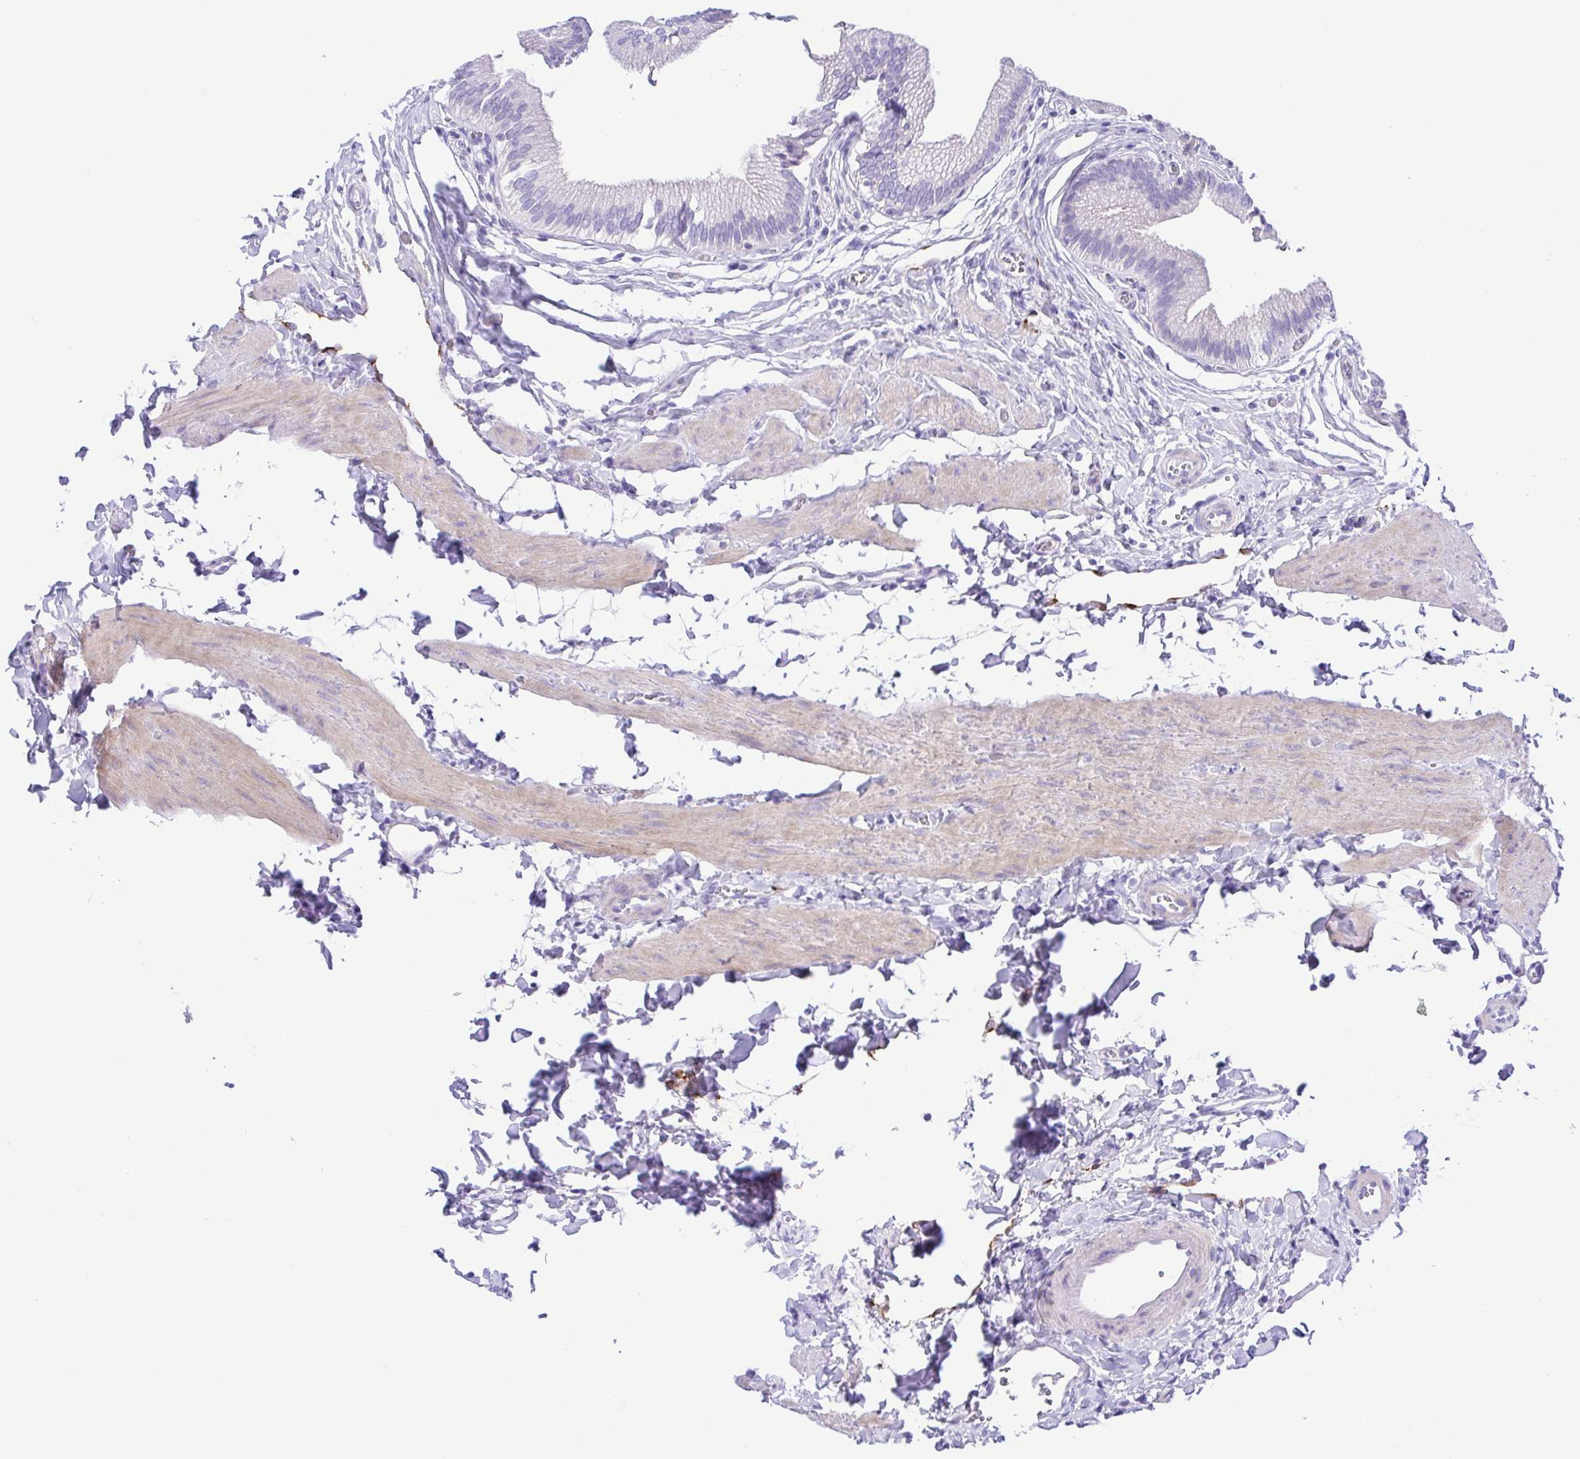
{"staining": {"intensity": "negative", "quantity": "none", "location": "none"}, "tissue": "gallbladder", "cell_type": "Glandular cells", "image_type": "normal", "snomed": [{"axis": "morphology", "description": "Normal tissue, NOS"}, {"axis": "topography", "description": "Gallbladder"}, {"axis": "topography", "description": "Peripheral nerve tissue"}], "caption": "Immunohistochemistry of unremarkable gallbladder demonstrates no staining in glandular cells.", "gene": "GPR182", "patient": {"sex": "male", "age": 17}}